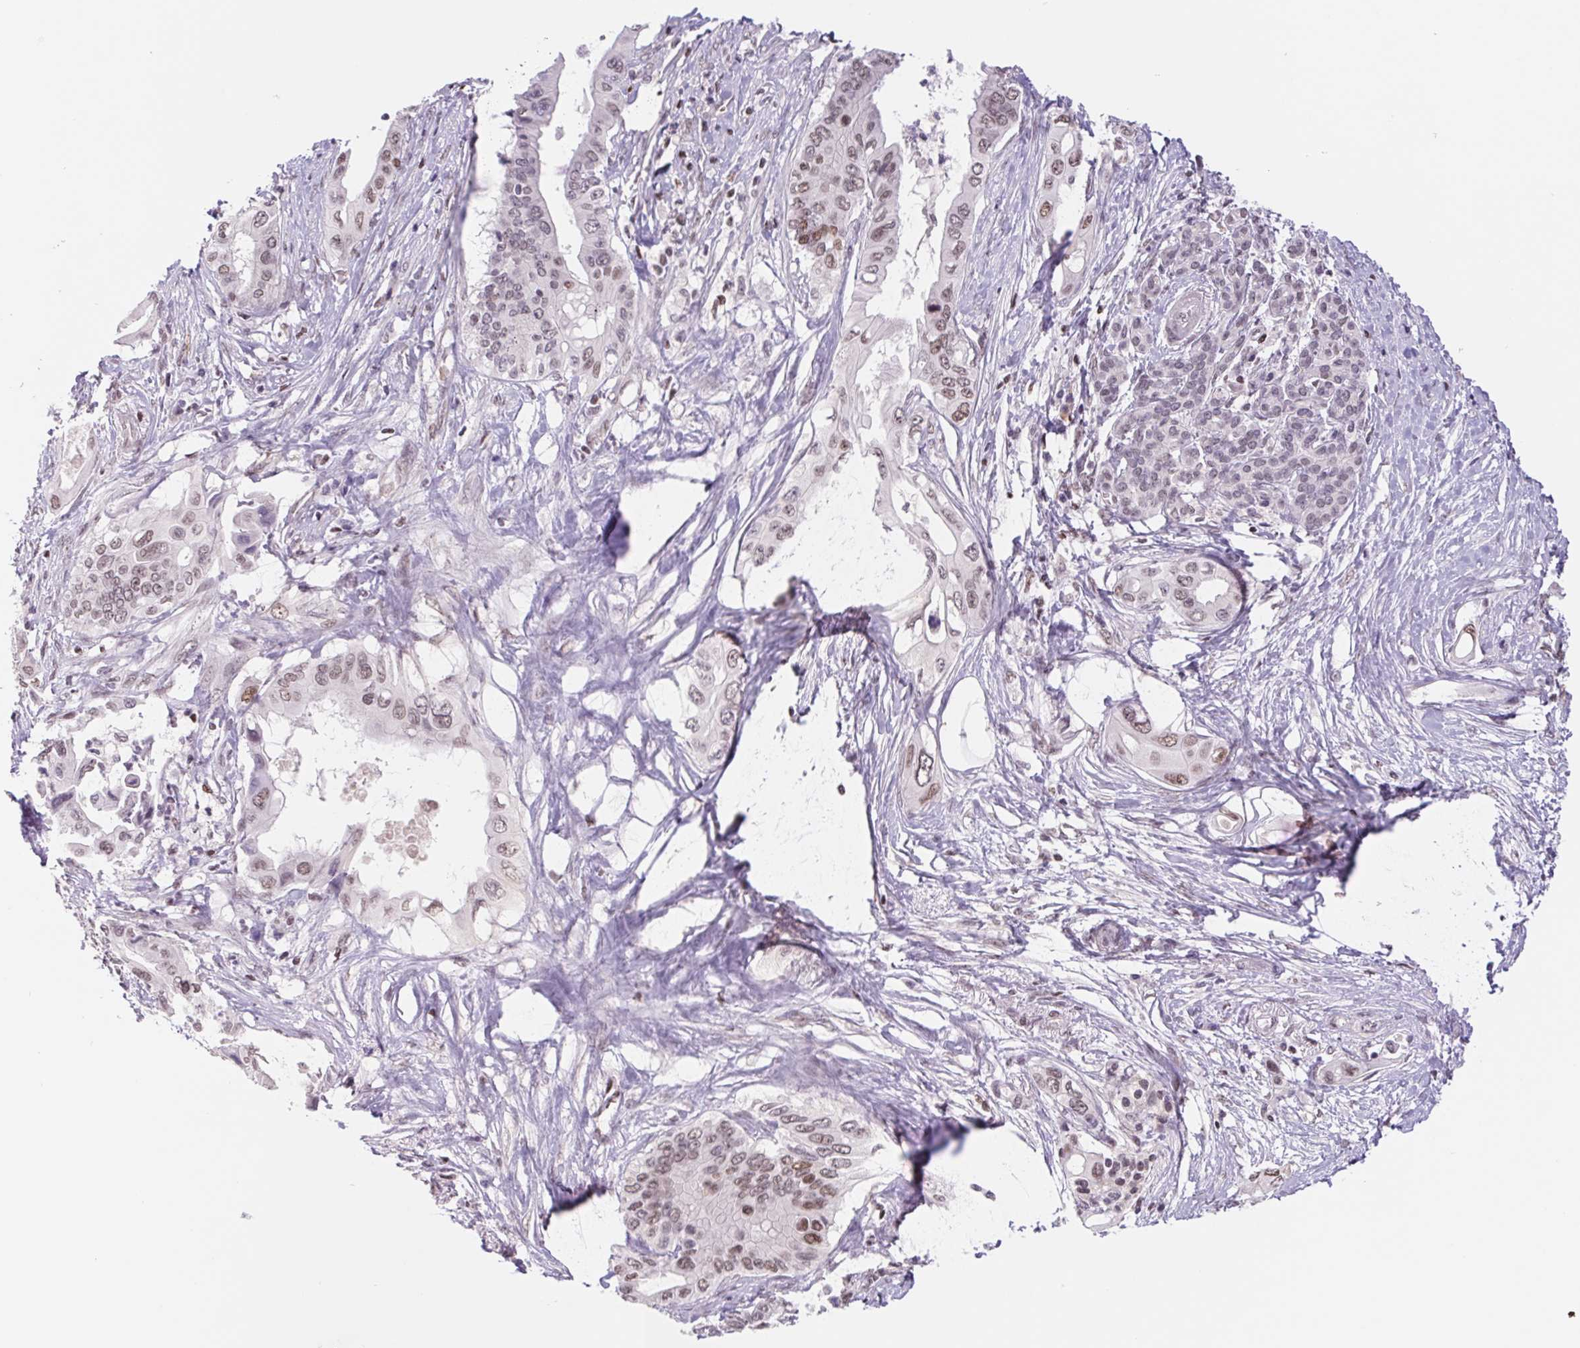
{"staining": {"intensity": "weak", "quantity": "25%-75%", "location": "nuclear"}, "tissue": "pancreatic cancer", "cell_type": "Tumor cells", "image_type": "cancer", "snomed": [{"axis": "morphology", "description": "Adenocarcinoma, NOS"}, {"axis": "topography", "description": "Pancreas"}], "caption": "Adenocarcinoma (pancreatic) was stained to show a protein in brown. There is low levels of weak nuclear positivity in approximately 25%-75% of tumor cells.", "gene": "TRERF1", "patient": {"sex": "female", "age": 77}}